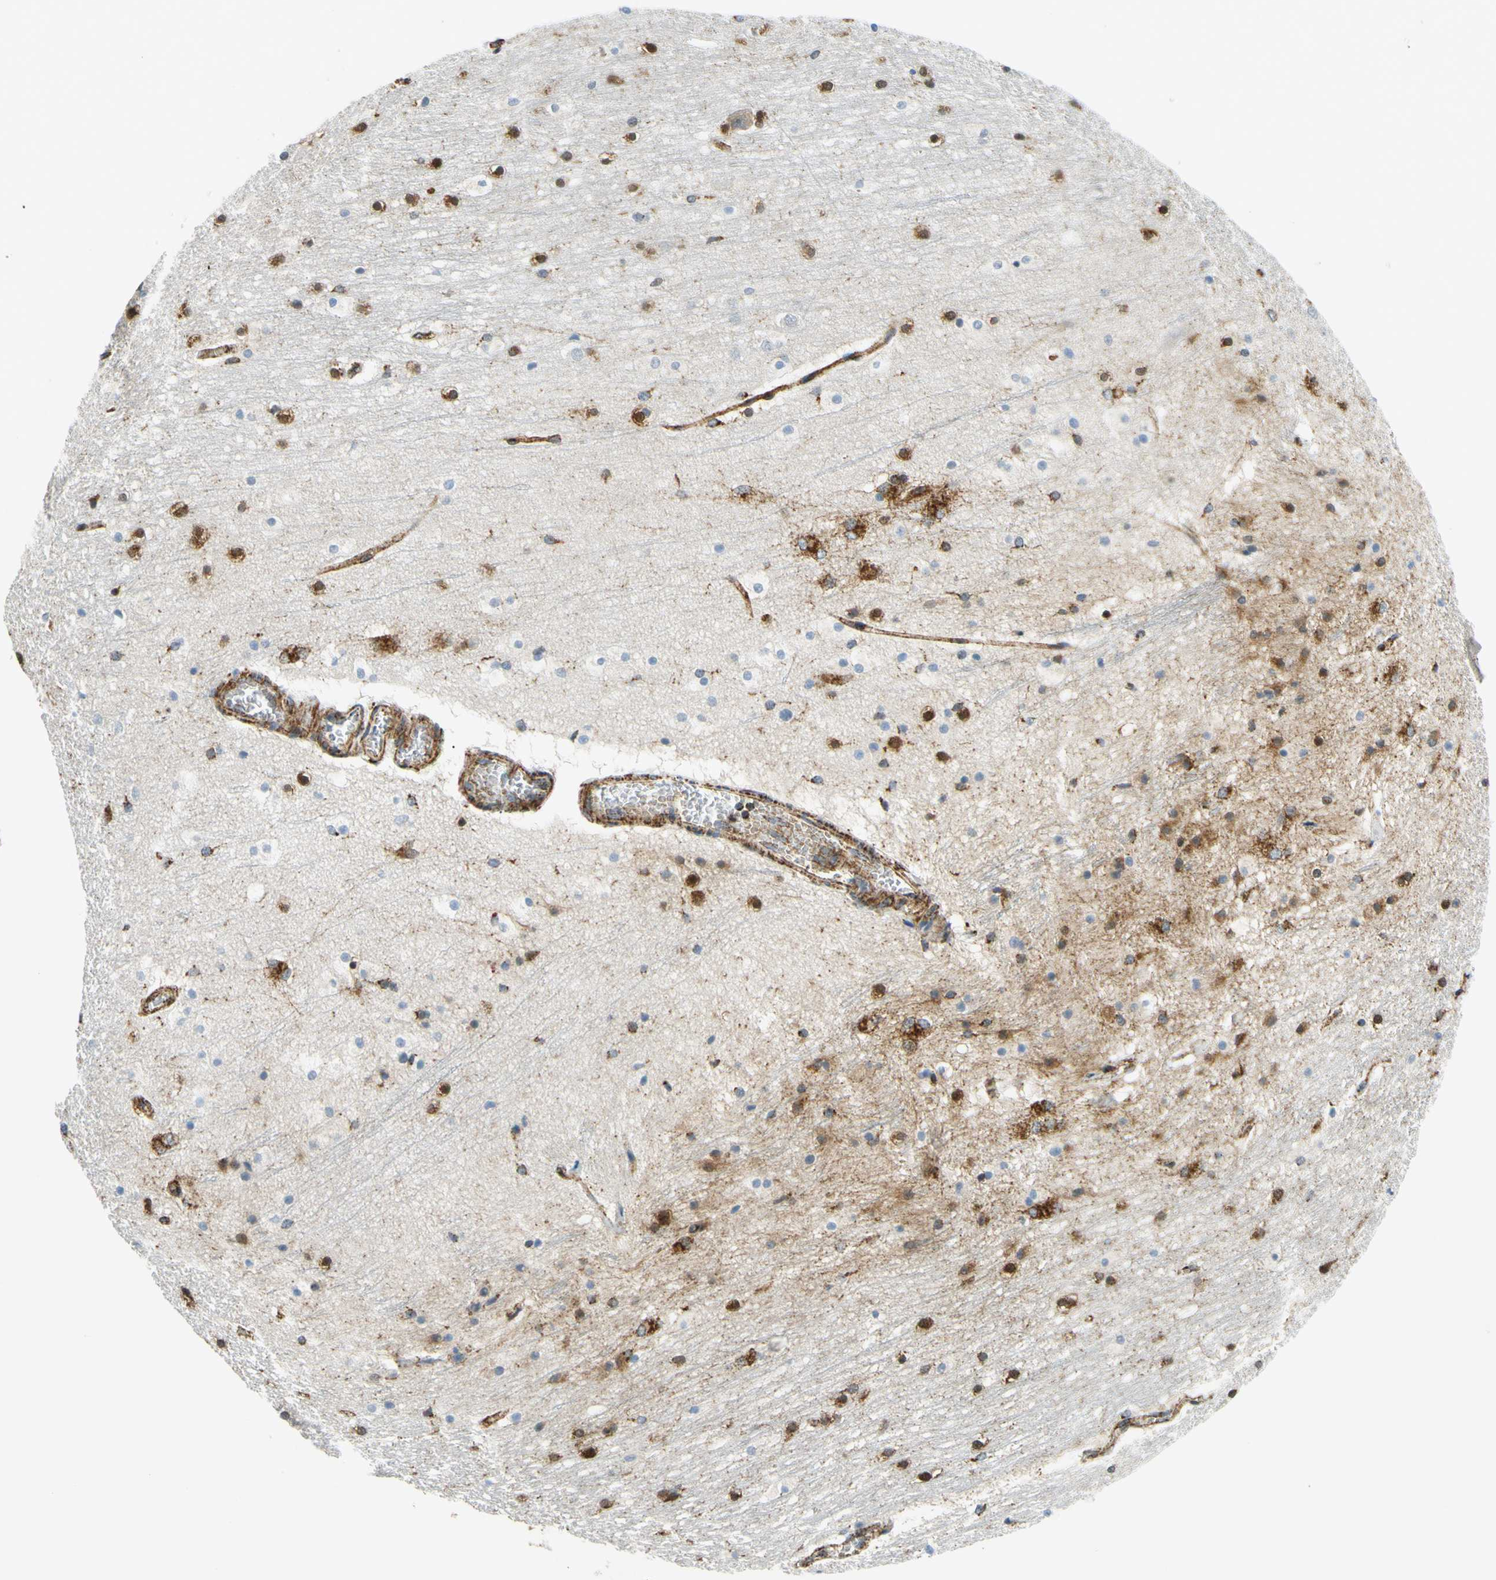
{"staining": {"intensity": "moderate", "quantity": ">75%", "location": "cytoplasmic/membranous"}, "tissue": "hippocampus", "cell_type": "Glial cells", "image_type": "normal", "snomed": [{"axis": "morphology", "description": "Normal tissue, NOS"}, {"axis": "topography", "description": "Hippocampus"}], "caption": "An immunohistochemistry histopathology image of normal tissue is shown. Protein staining in brown shows moderate cytoplasmic/membranous positivity in hippocampus within glial cells.", "gene": "MAVS", "patient": {"sex": "male", "age": 45}}